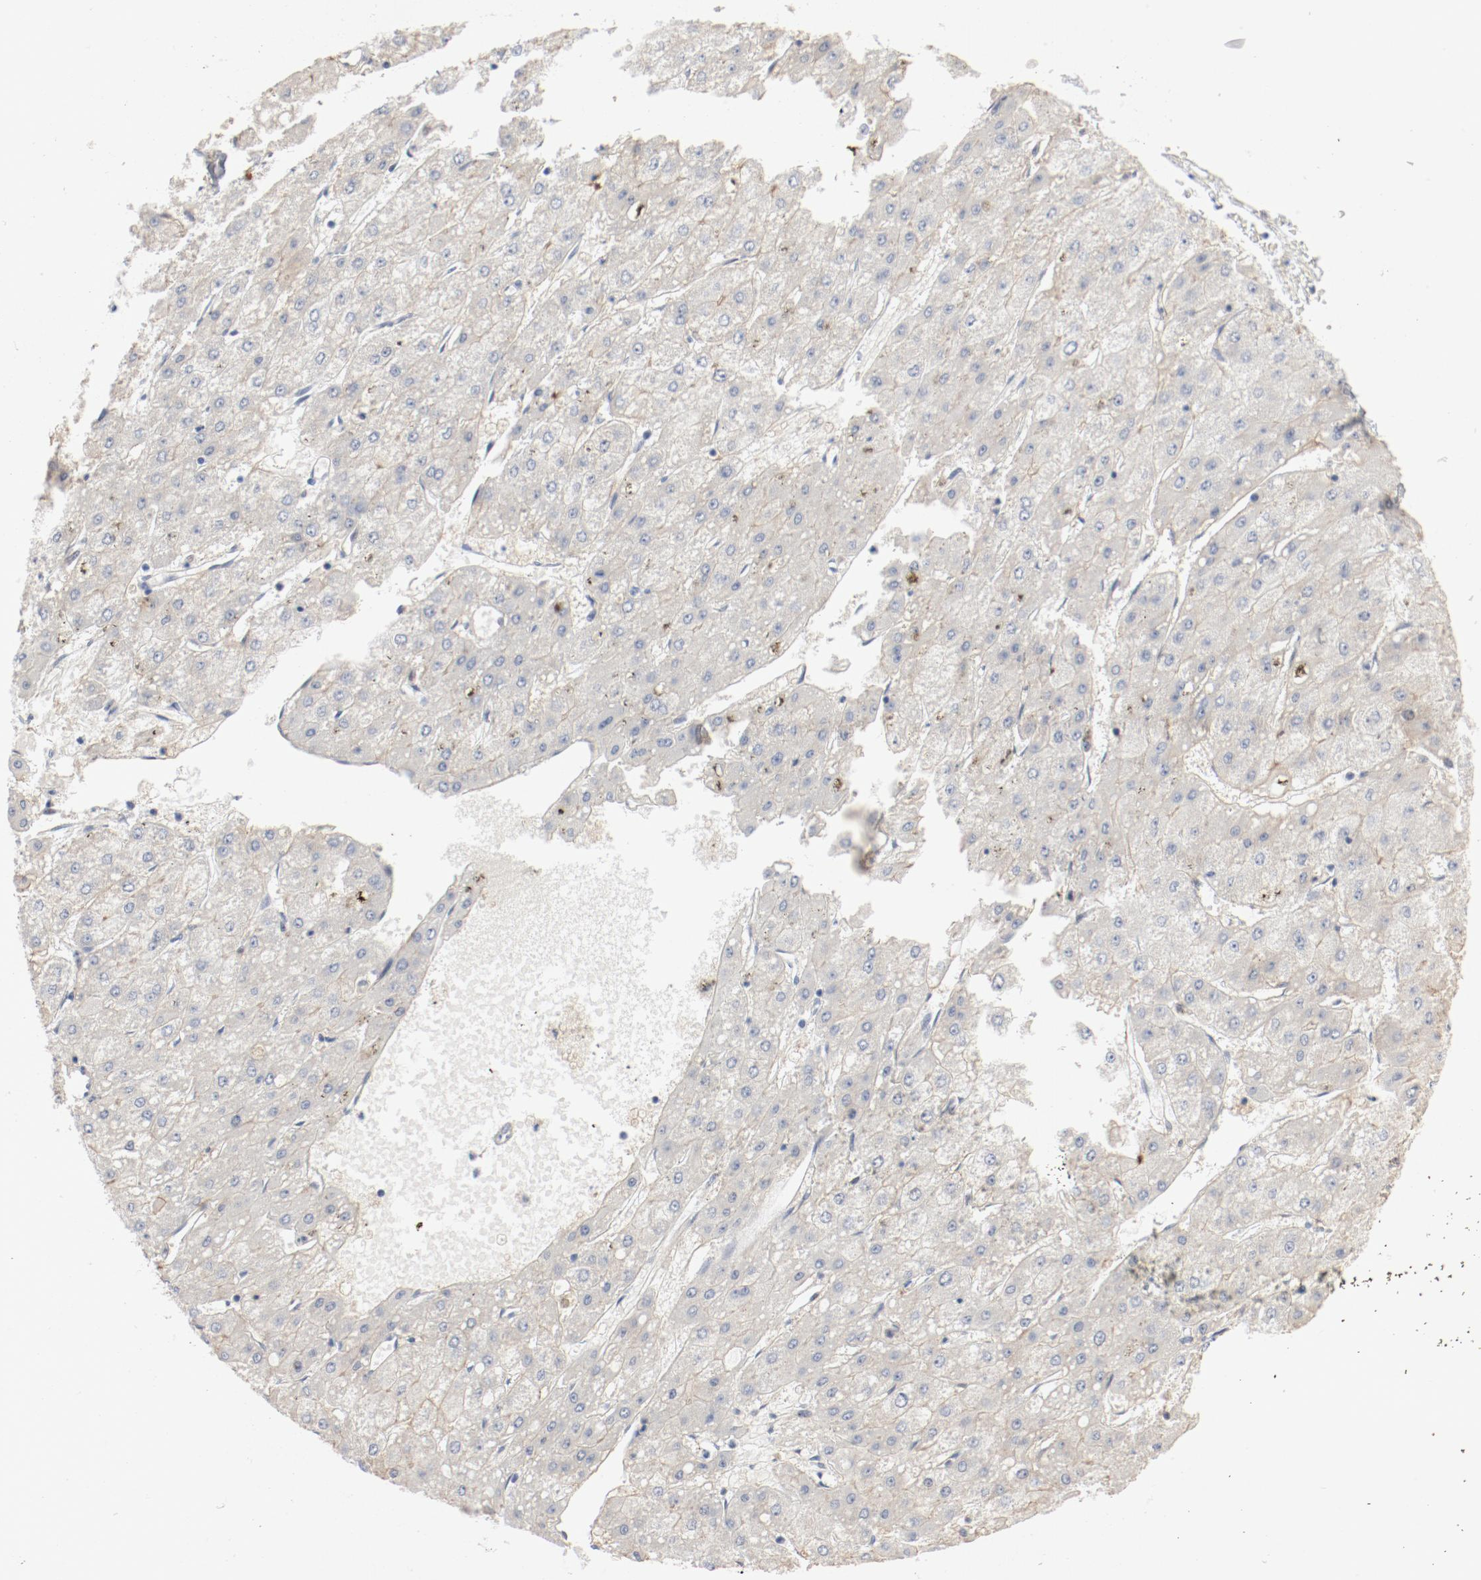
{"staining": {"intensity": "negative", "quantity": "none", "location": "none"}, "tissue": "liver cancer", "cell_type": "Tumor cells", "image_type": "cancer", "snomed": [{"axis": "morphology", "description": "Carcinoma, Hepatocellular, NOS"}, {"axis": "topography", "description": "Liver"}], "caption": "IHC histopathology image of neoplastic tissue: human liver hepatocellular carcinoma stained with DAB (3,3'-diaminobenzidine) shows no significant protein staining in tumor cells.", "gene": "CDK1", "patient": {"sex": "female", "age": 52}}